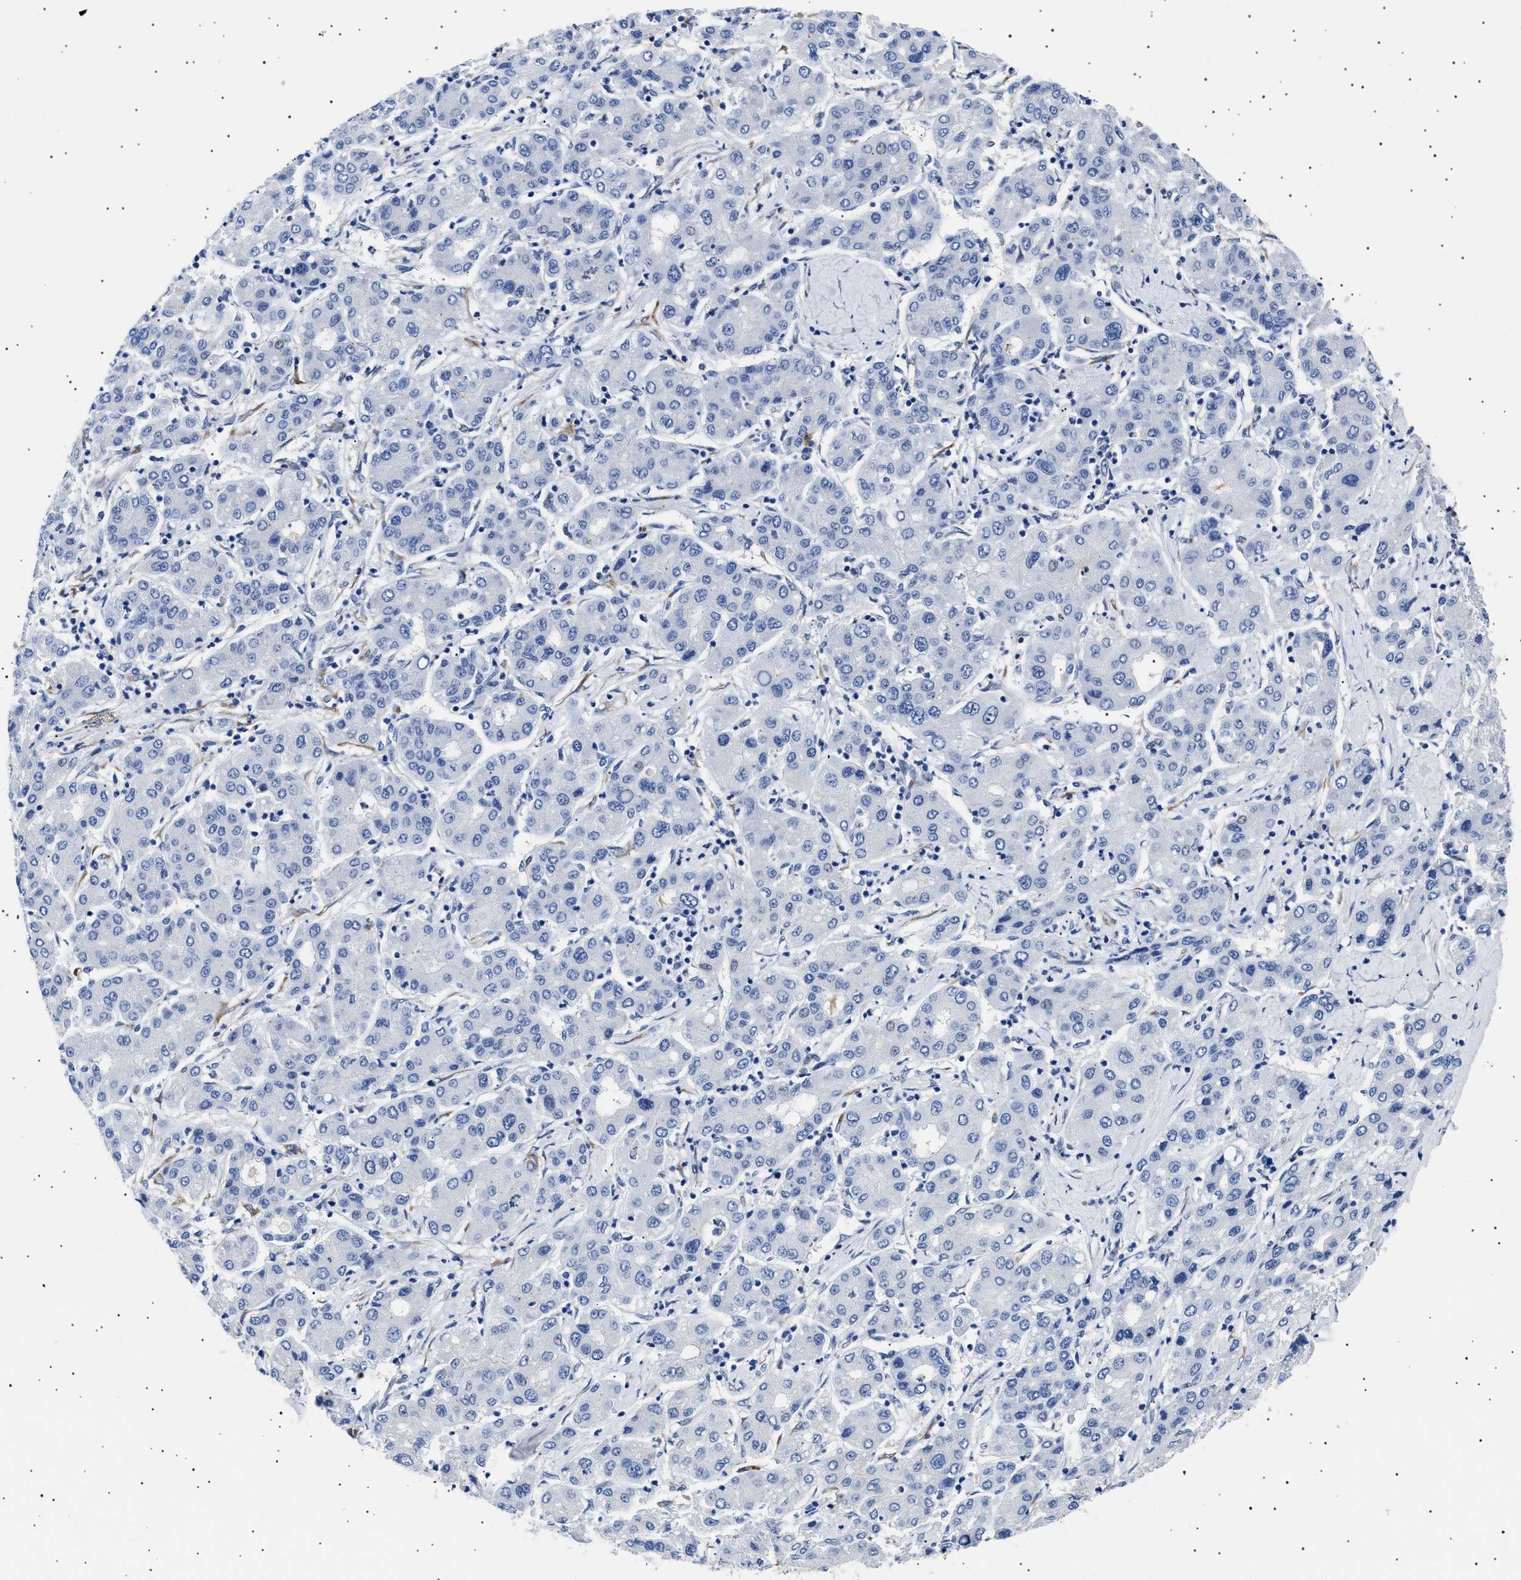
{"staining": {"intensity": "negative", "quantity": "none", "location": "none"}, "tissue": "liver cancer", "cell_type": "Tumor cells", "image_type": "cancer", "snomed": [{"axis": "morphology", "description": "Carcinoma, Hepatocellular, NOS"}, {"axis": "topography", "description": "Liver"}], "caption": "The micrograph displays no staining of tumor cells in hepatocellular carcinoma (liver). (DAB (3,3'-diaminobenzidine) immunohistochemistry with hematoxylin counter stain).", "gene": "HEMGN", "patient": {"sex": "male", "age": 65}}